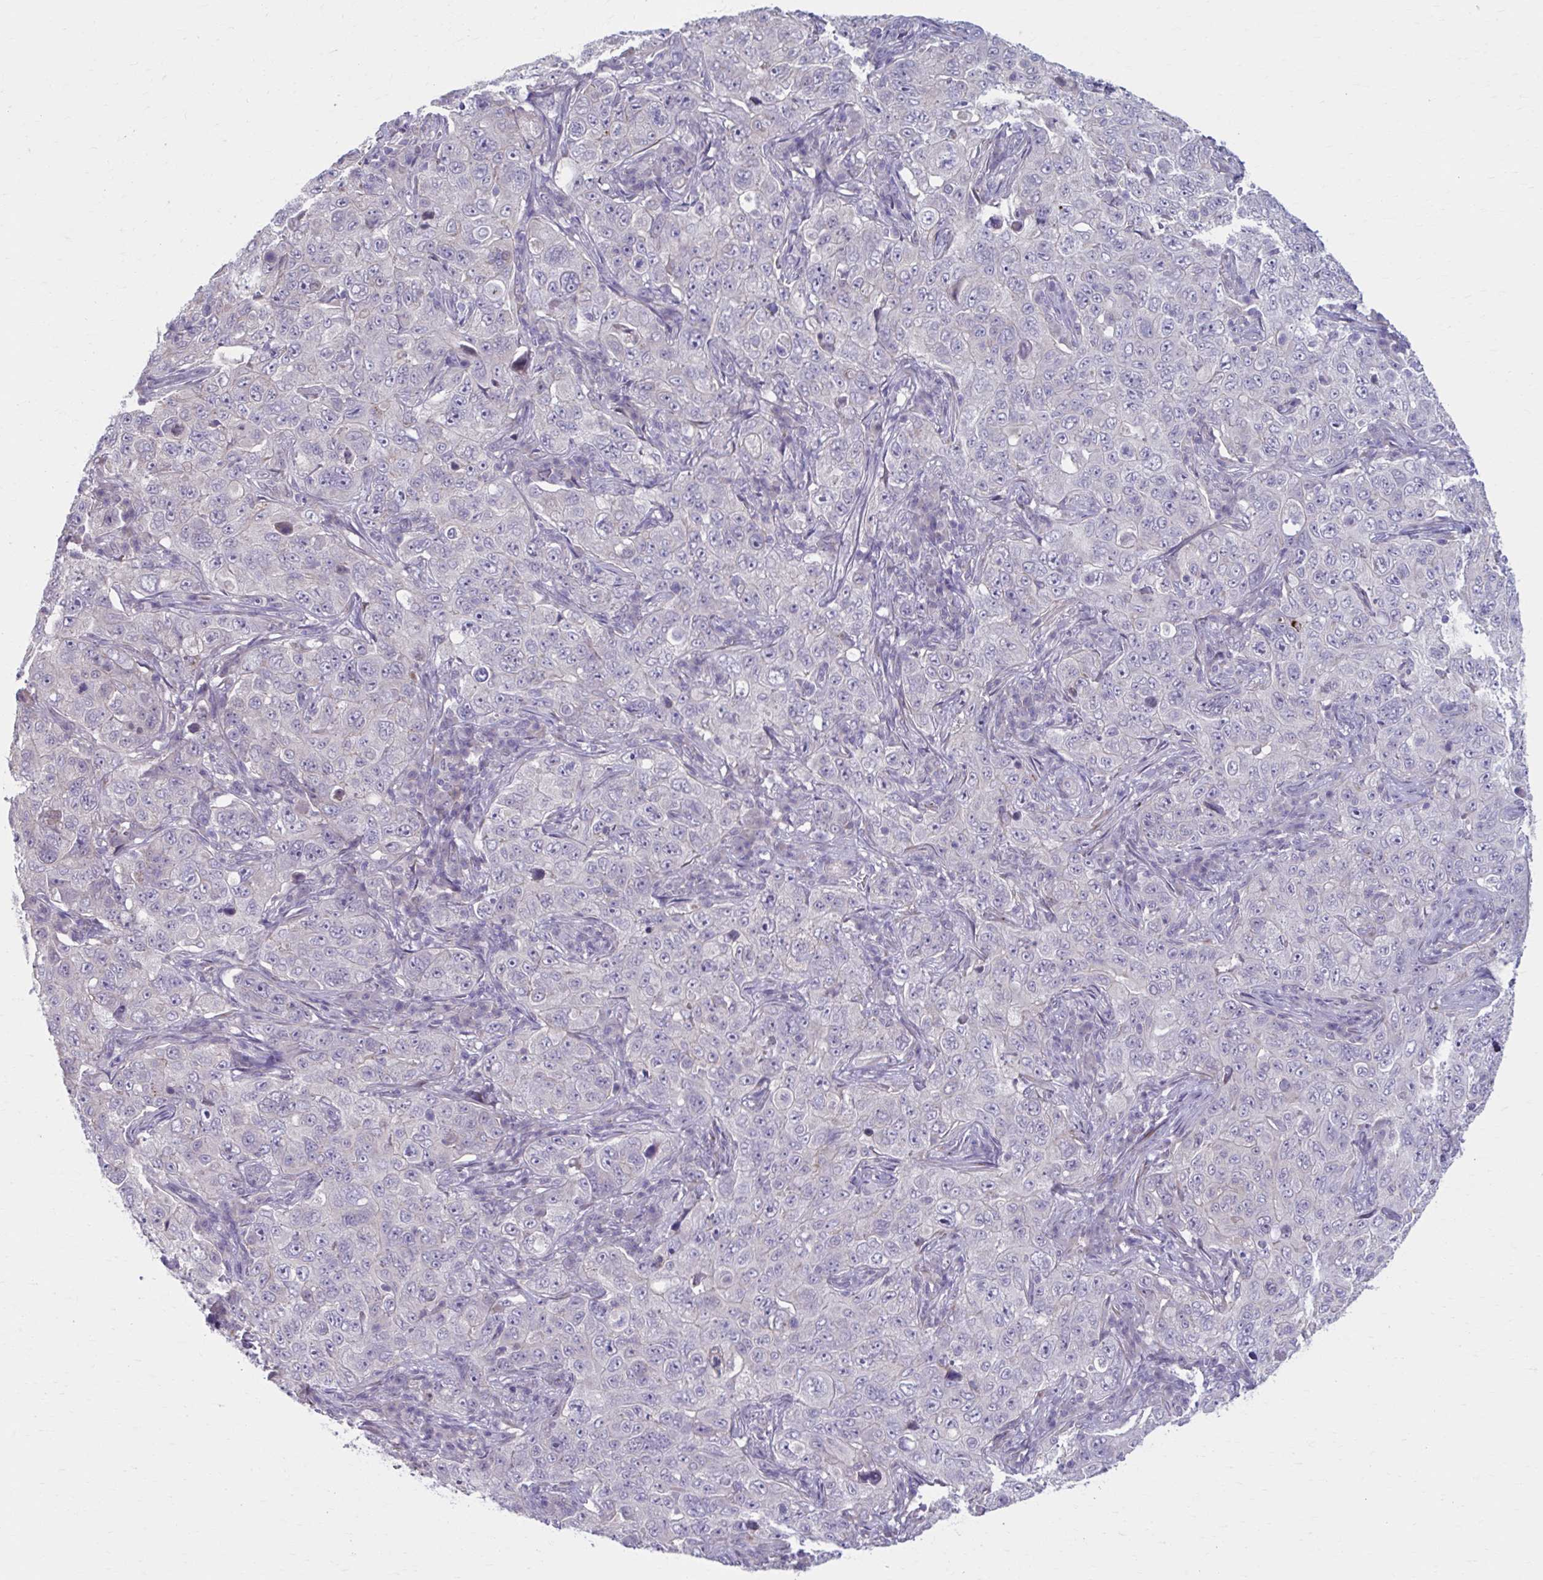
{"staining": {"intensity": "negative", "quantity": "none", "location": "none"}, "tissue": "pancreatic cancer", "cell_type": "Tumor cells", "image_type": "cancer", "snomed": [{"axis": "morphology", "description": "Adenocarcinoma, NOS"}, {"axis": "topography", "description": "Pancreas"}], "caption": "IHC of human pancreatic adenocarcinoma shows no positivity in tumor cells.", "gene": "CHST3", "patient": {"sex": "male", "age": 68}}